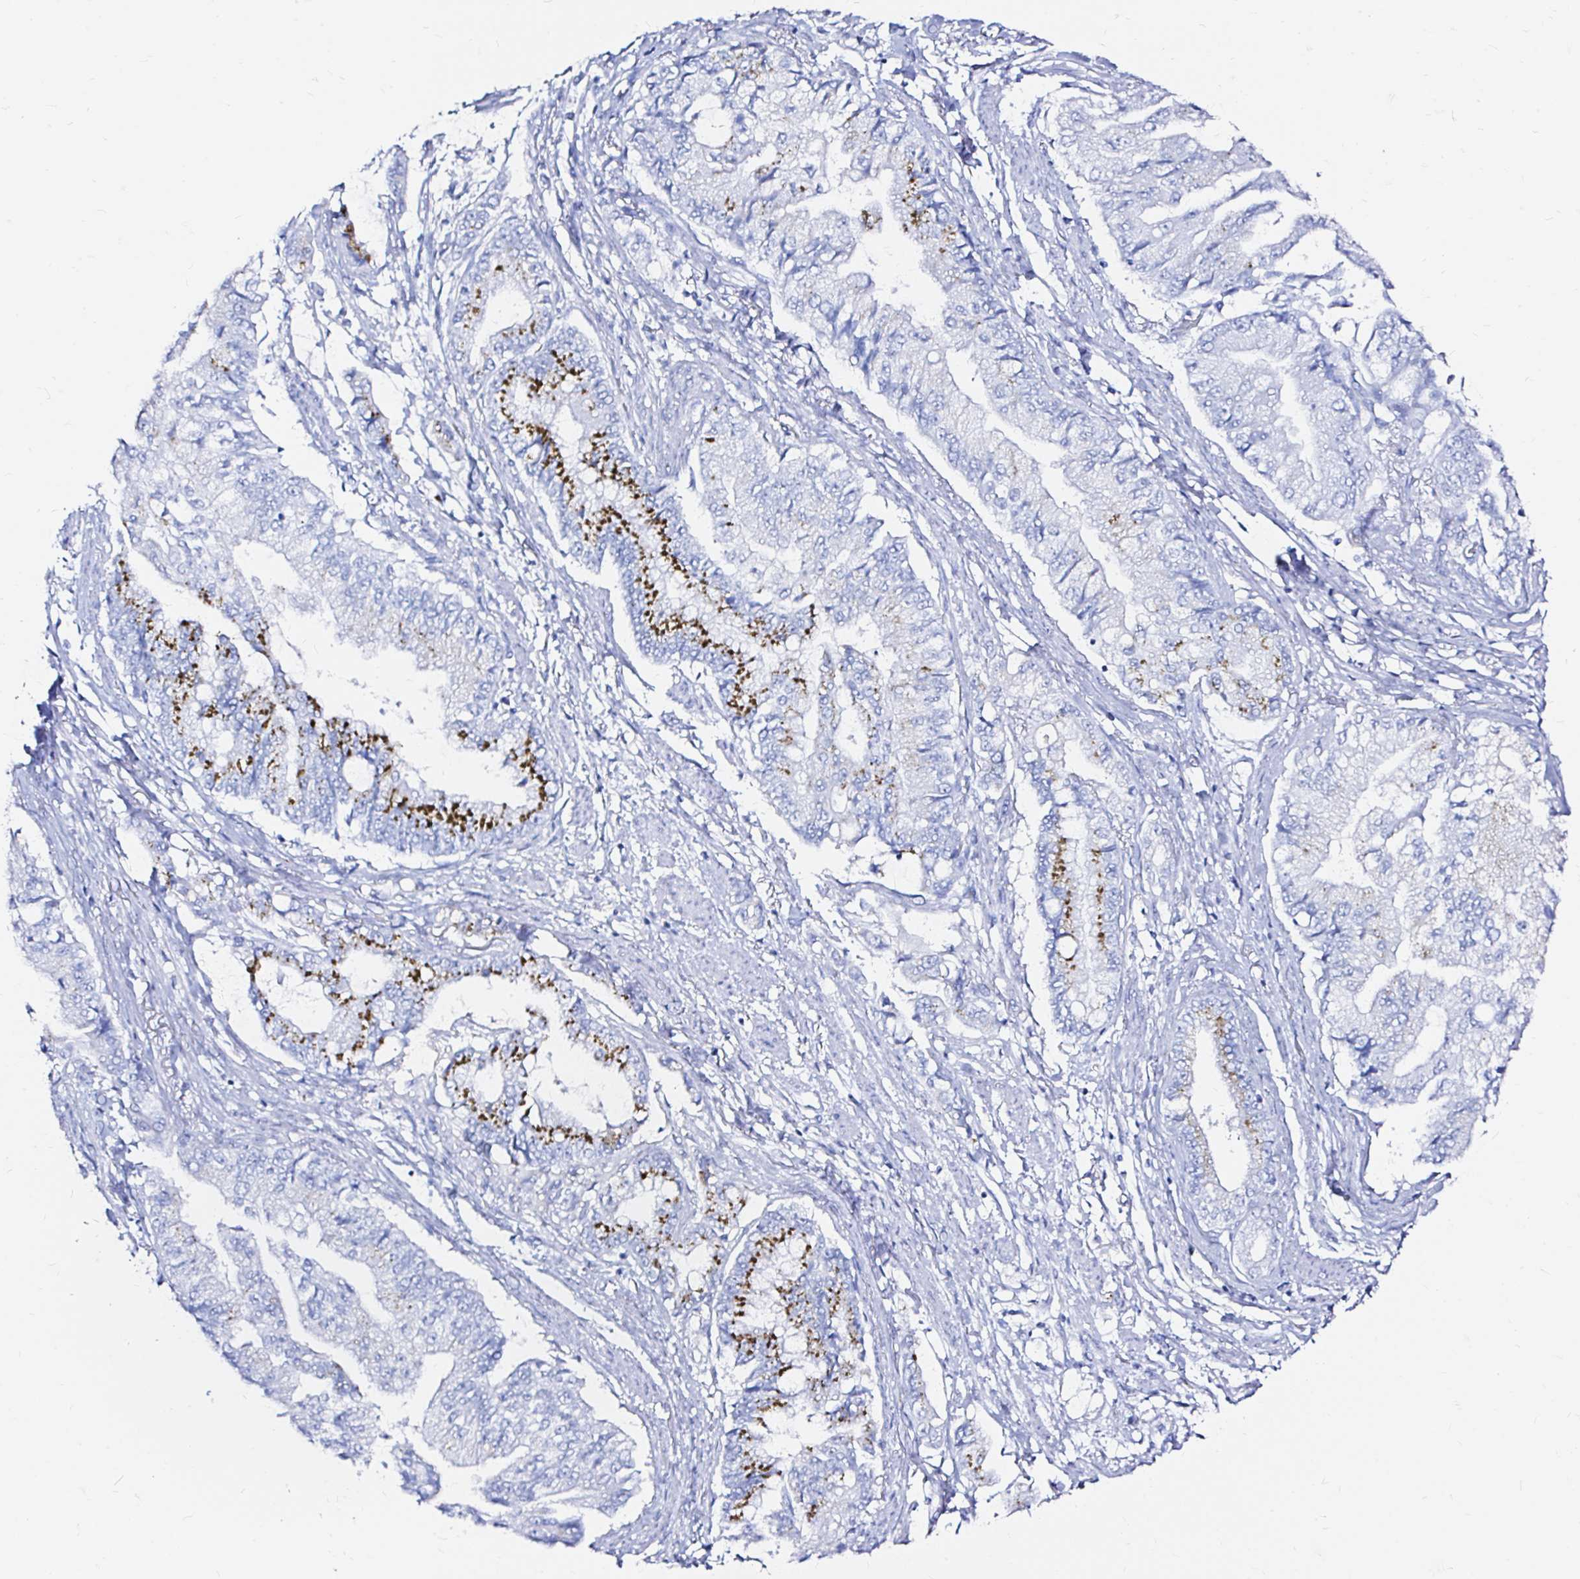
{"staining": {"intensity": "strong", "quantity": "<25%", "location": "cytoplasmic/membranous"}, "tissue": "stomach cancer", "cell_type": "Tumor cells", "image_type": "cancer", "snomed": [{"axis": "morphology", "description": "Adenocarcinoma, NOS"}, {"axis": "topography", "description": "Stomach, upper"}], "caption": "This is a histology image of immunohistochemistry staining of adenocarcinoma (stomach), which shows strong staining in the cytoplasmic/membranous of tumor cells.", "gene": "ZNF432", "patient": {"sex": "female", "age": 74}}